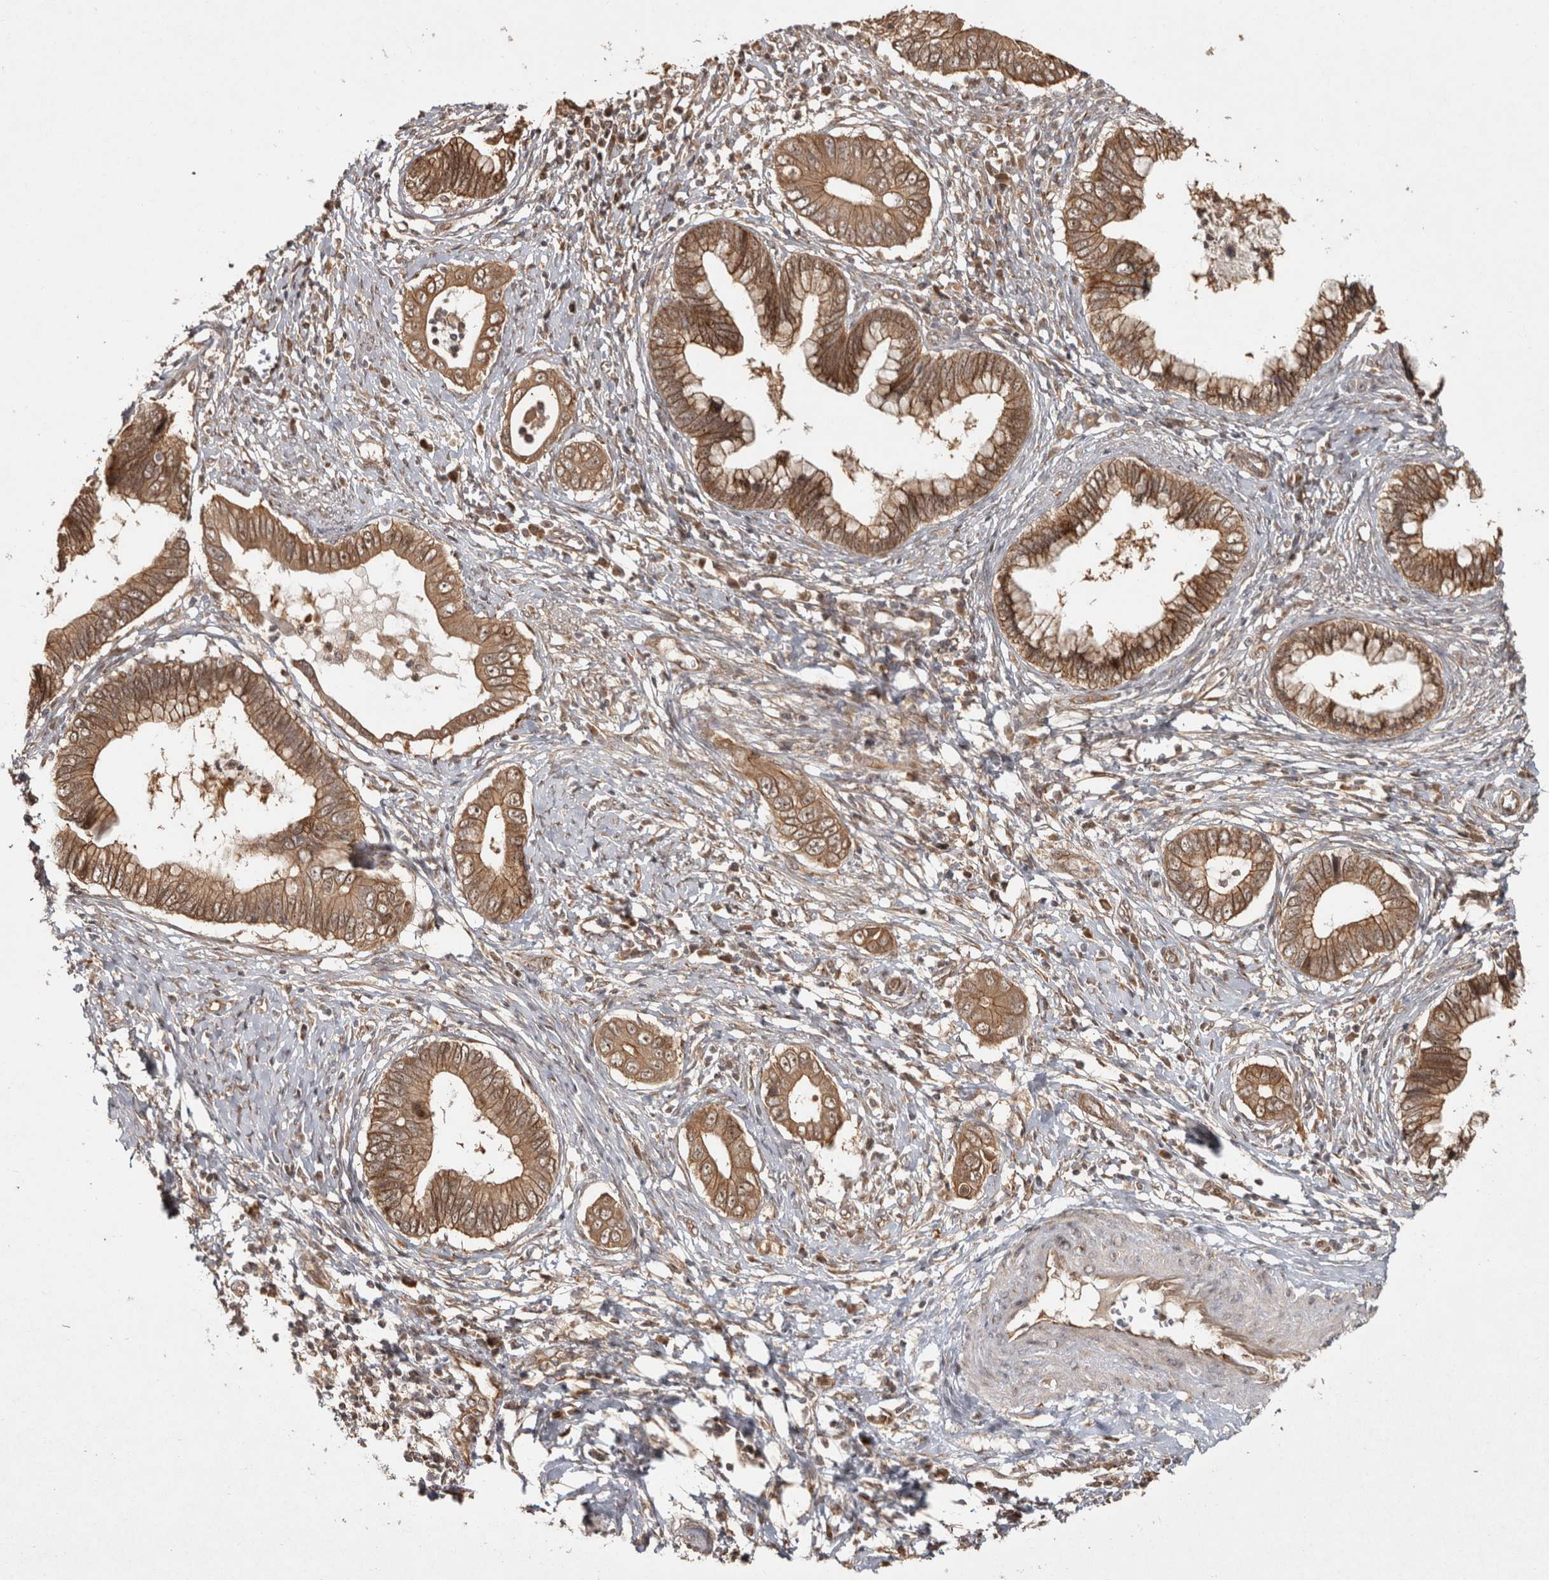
{"staining": {"intensity": "moderate", "quantity": ">75%", "location": "cytoplasmic/membranous"}, "tissue": "cervical cancer", "cell_type": "Tumor cells", "image_type": "cancer", "snomed": [{"axis": "morphology", "description": "Adenocarcinoma, NOS"}, {"axis": "topography", "description": "Cervix"}], "caption": "Cervical cancer (adenocarcinoma) tissue demonstrates moderate cytoplasmic/membranous expression in about >75% of tumor cells", "gene": "CAMSAP2", "patient": {"sex": "female", "age": 44}}